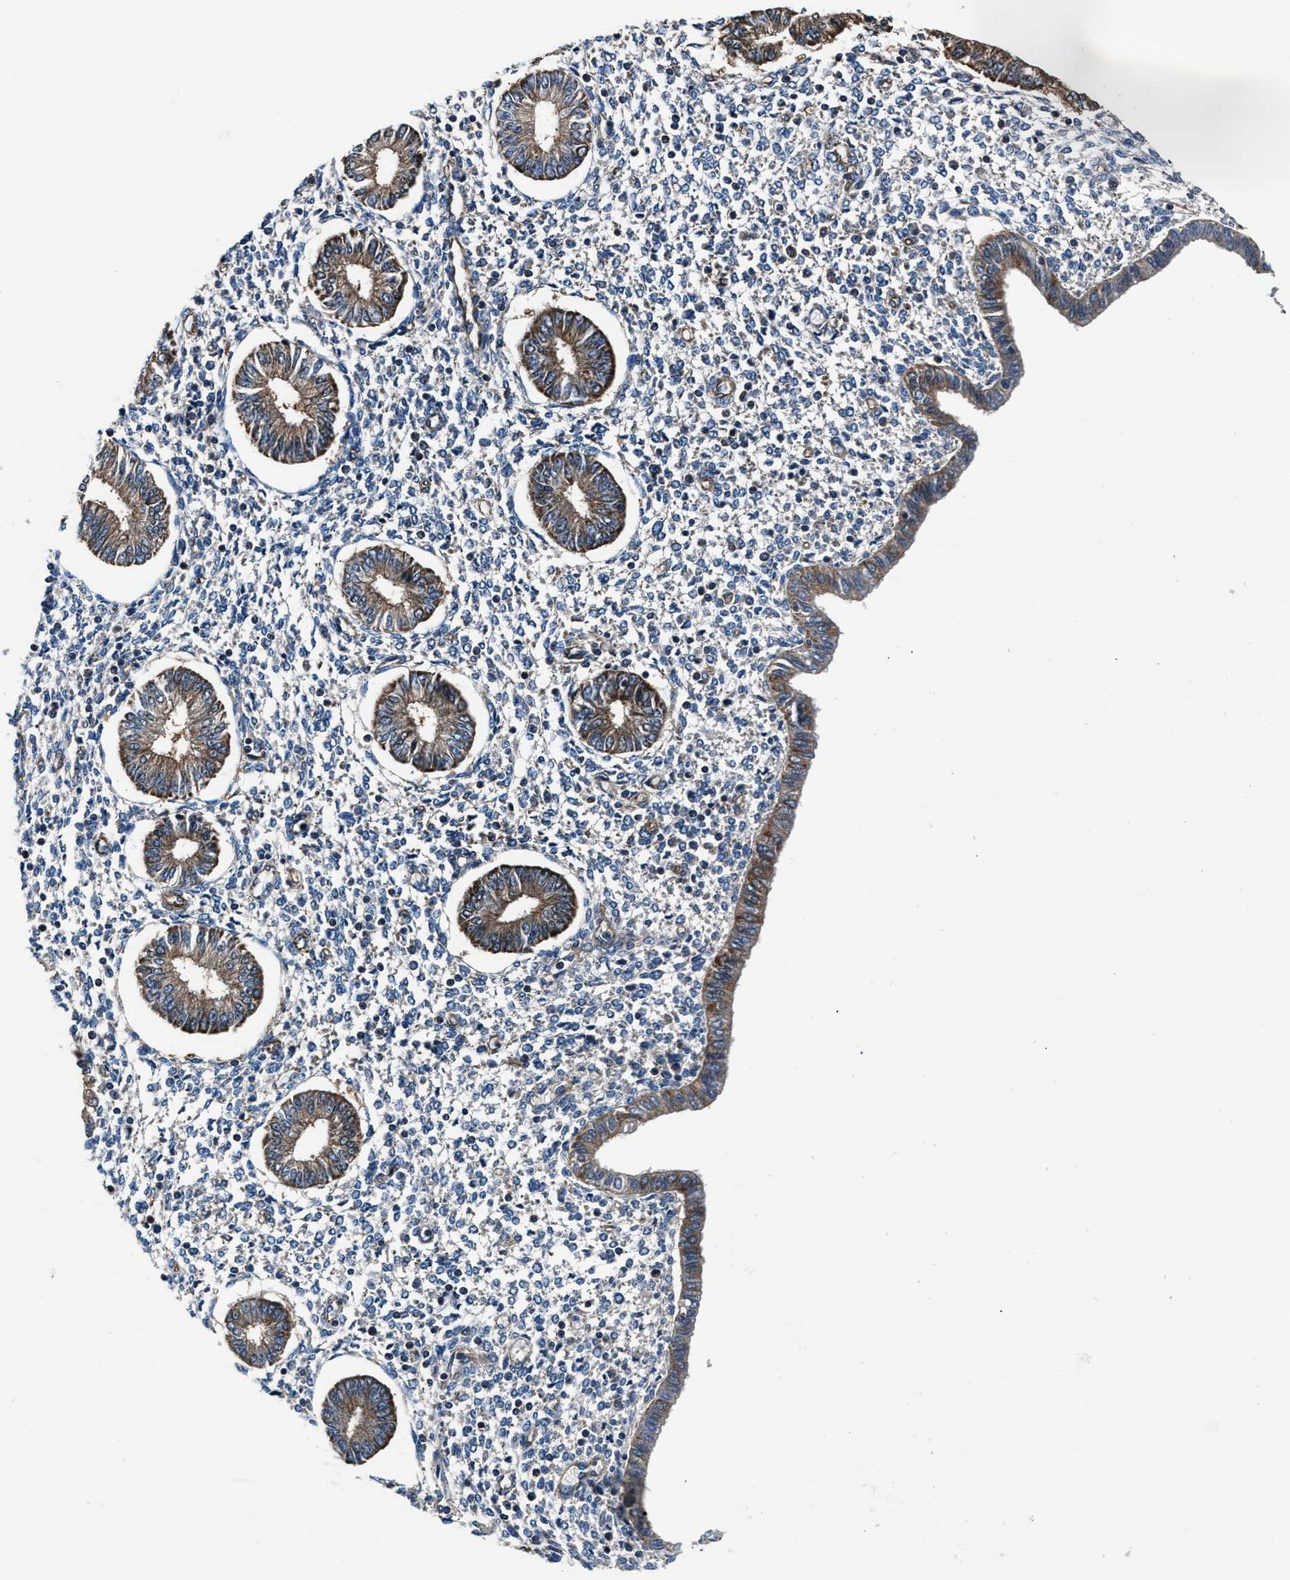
{"staining": {"intensity": "negative", "quantity": "none", "location": "none"}, "tissue": "endometrium", "cell_type": "Cells in endometrial stroma", "image_type": "normal", "snomed": [{"axis": "morphology", "description": "Normal tissue, NOS"}, {"axis": "topography", "description": "Endometrium"}], "caption": "Micrograph shows no significant protein positivity in cells in endometrial stroma of normal endometrium.", "gene": "ENSG00000281039", "patient": {"sex": "female", "age": 50}}